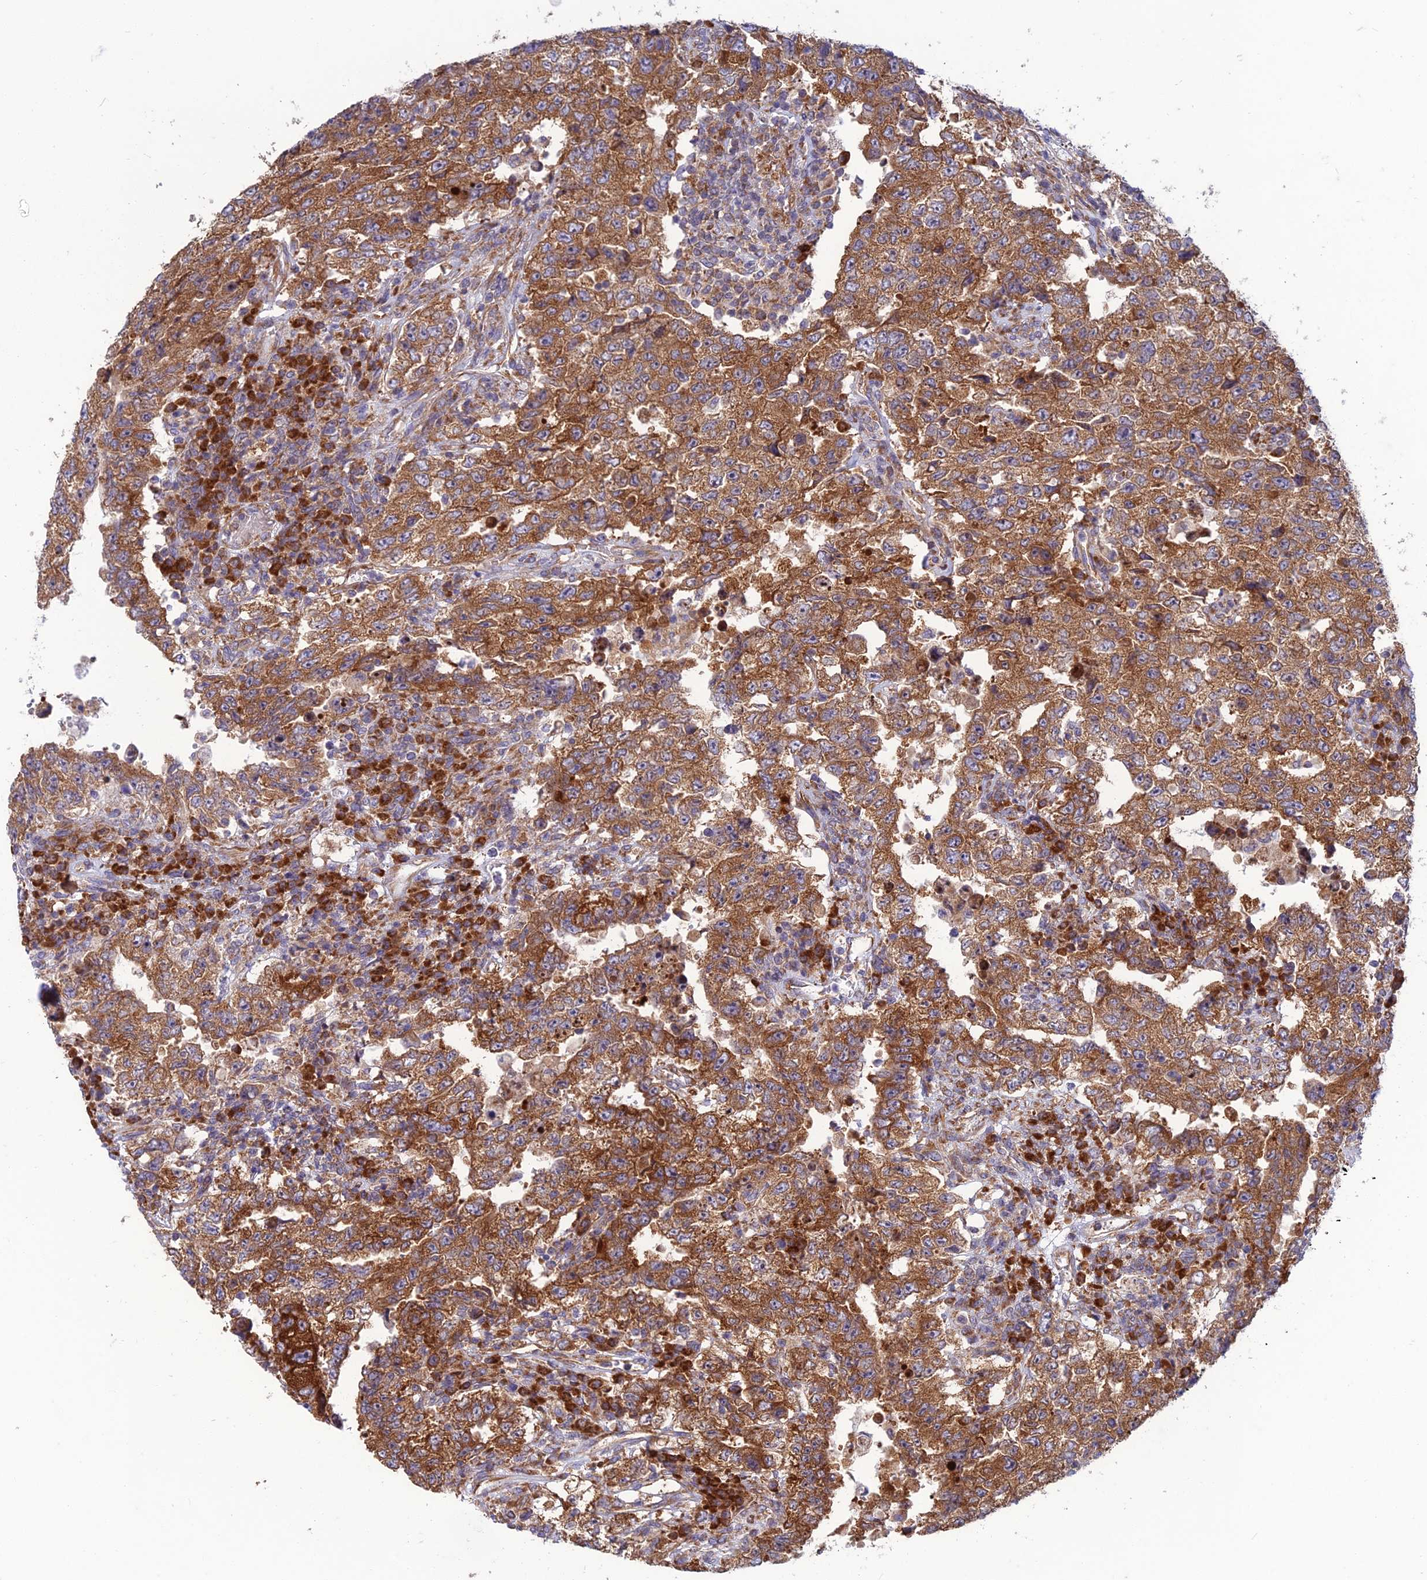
{"staining": {"intensity": "moderate", "quantity": ">75%", "location": "cytoplasmic/membranous"}, "tissue": "testis cancer", "cell_type": "Tumor cells", "image_type": "cancer", "snomed": [{"axis": "morphology", "description": "Carcinoma, Embryonal, NOS"}, {"axis": "topography", "description": "Testis"}], "caption": "DAB (3,3'-diaminobenzidine) immunohistochemical staining of testis embryonal carcinoma shows moderate cytoplasmic/membranous protein positivity in about >75% of tumor cells.", "gene": "RPL17-C18orf32", "patient": {"sex": "male", "age": 26}}